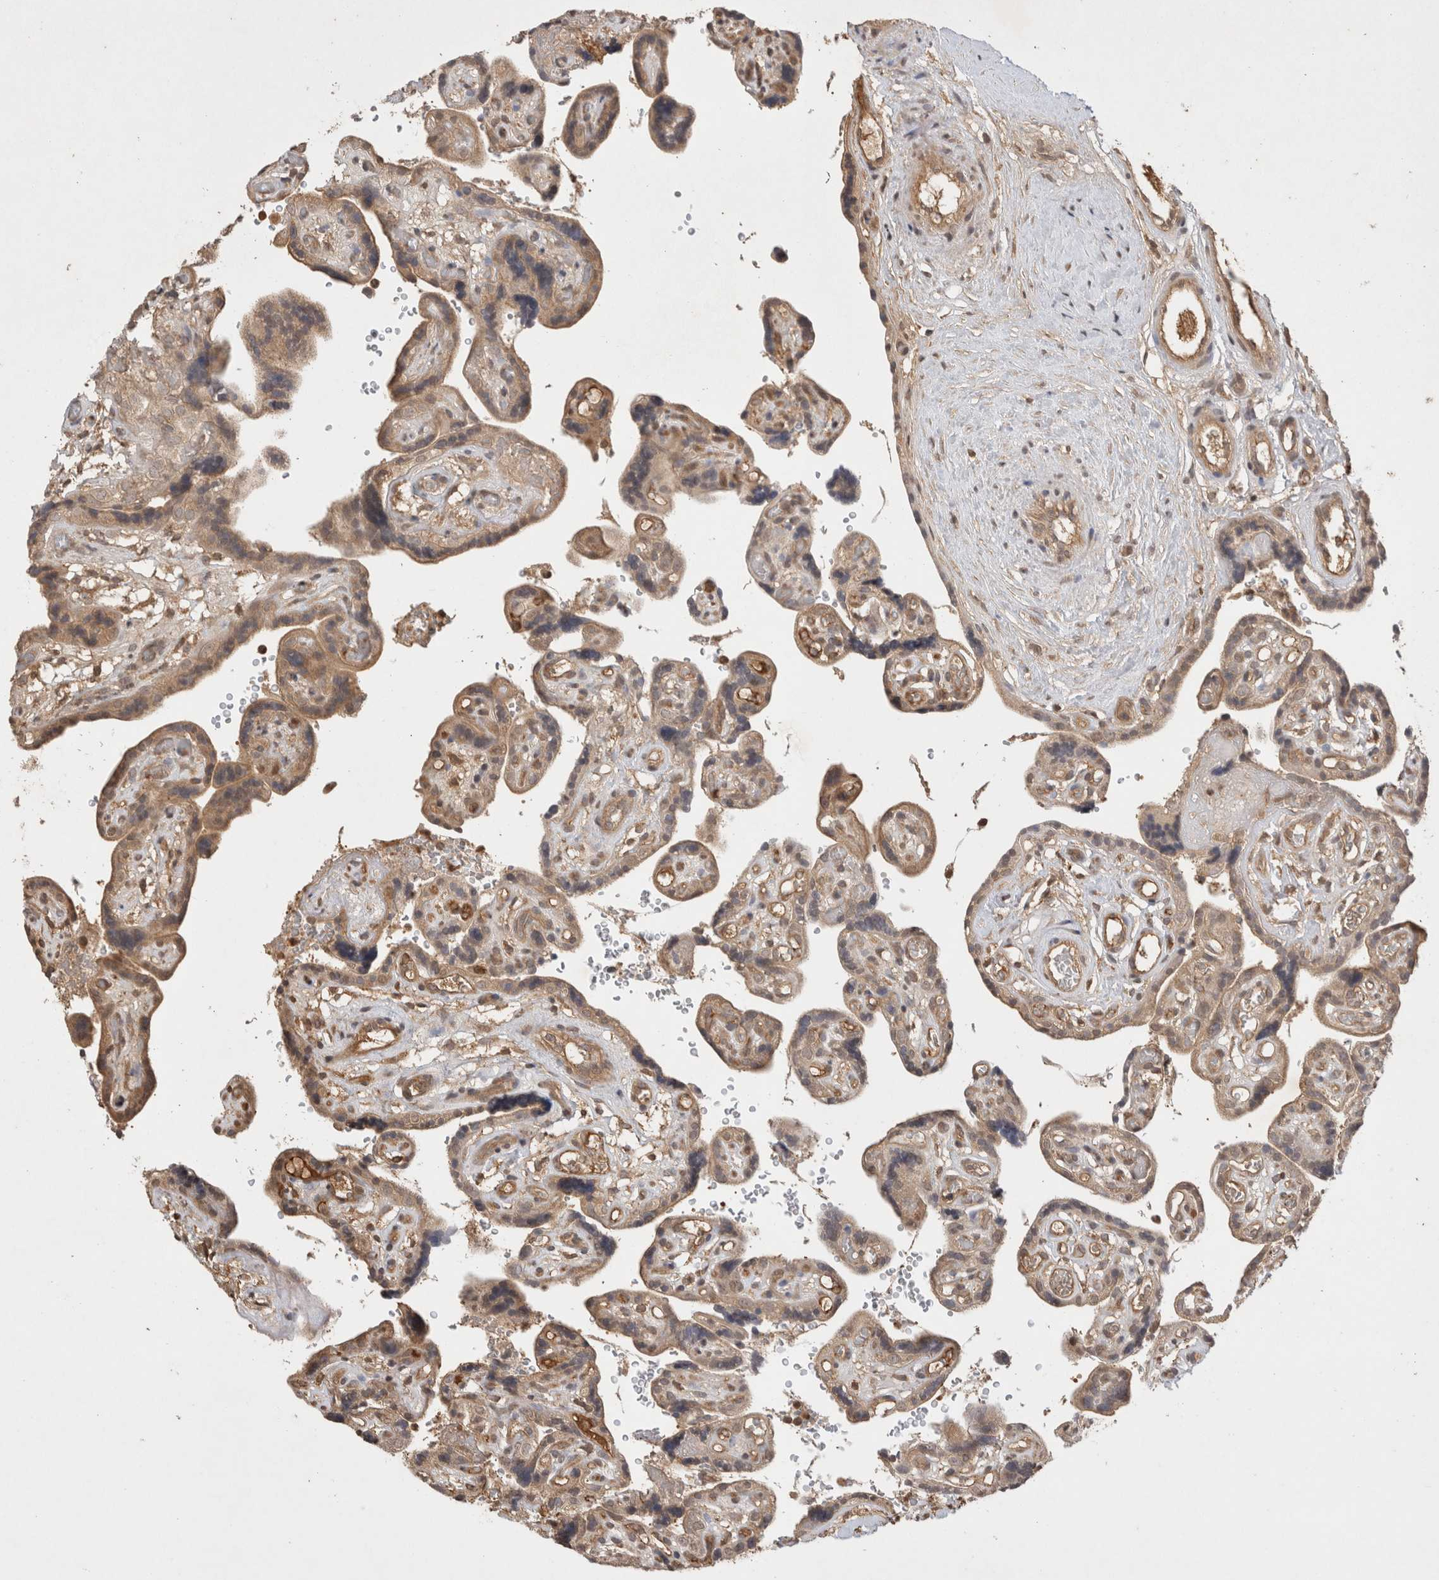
{"staining": {"intensity": "moderate", "quantity": ">75%", "location": "cytoplasmic/membranous"}, "tissue": "placenta", "cell_type": "Decidual cells", "image_type": "normal", "snomed": [{"axis": "morphology", "description": "Normal tissue, NOS"}, {"axis": "topography", "description": "Placenta"}], "caption": "DAB (3,3'-diaminobenzidine) immunohistochemical staining of benign human placenta shows moderate cytoplasmic/membranous protein staining in approximately >75% of decidual cells.", "gene": "PRMT3", "patient": {"sex": "female", "age": 30}}